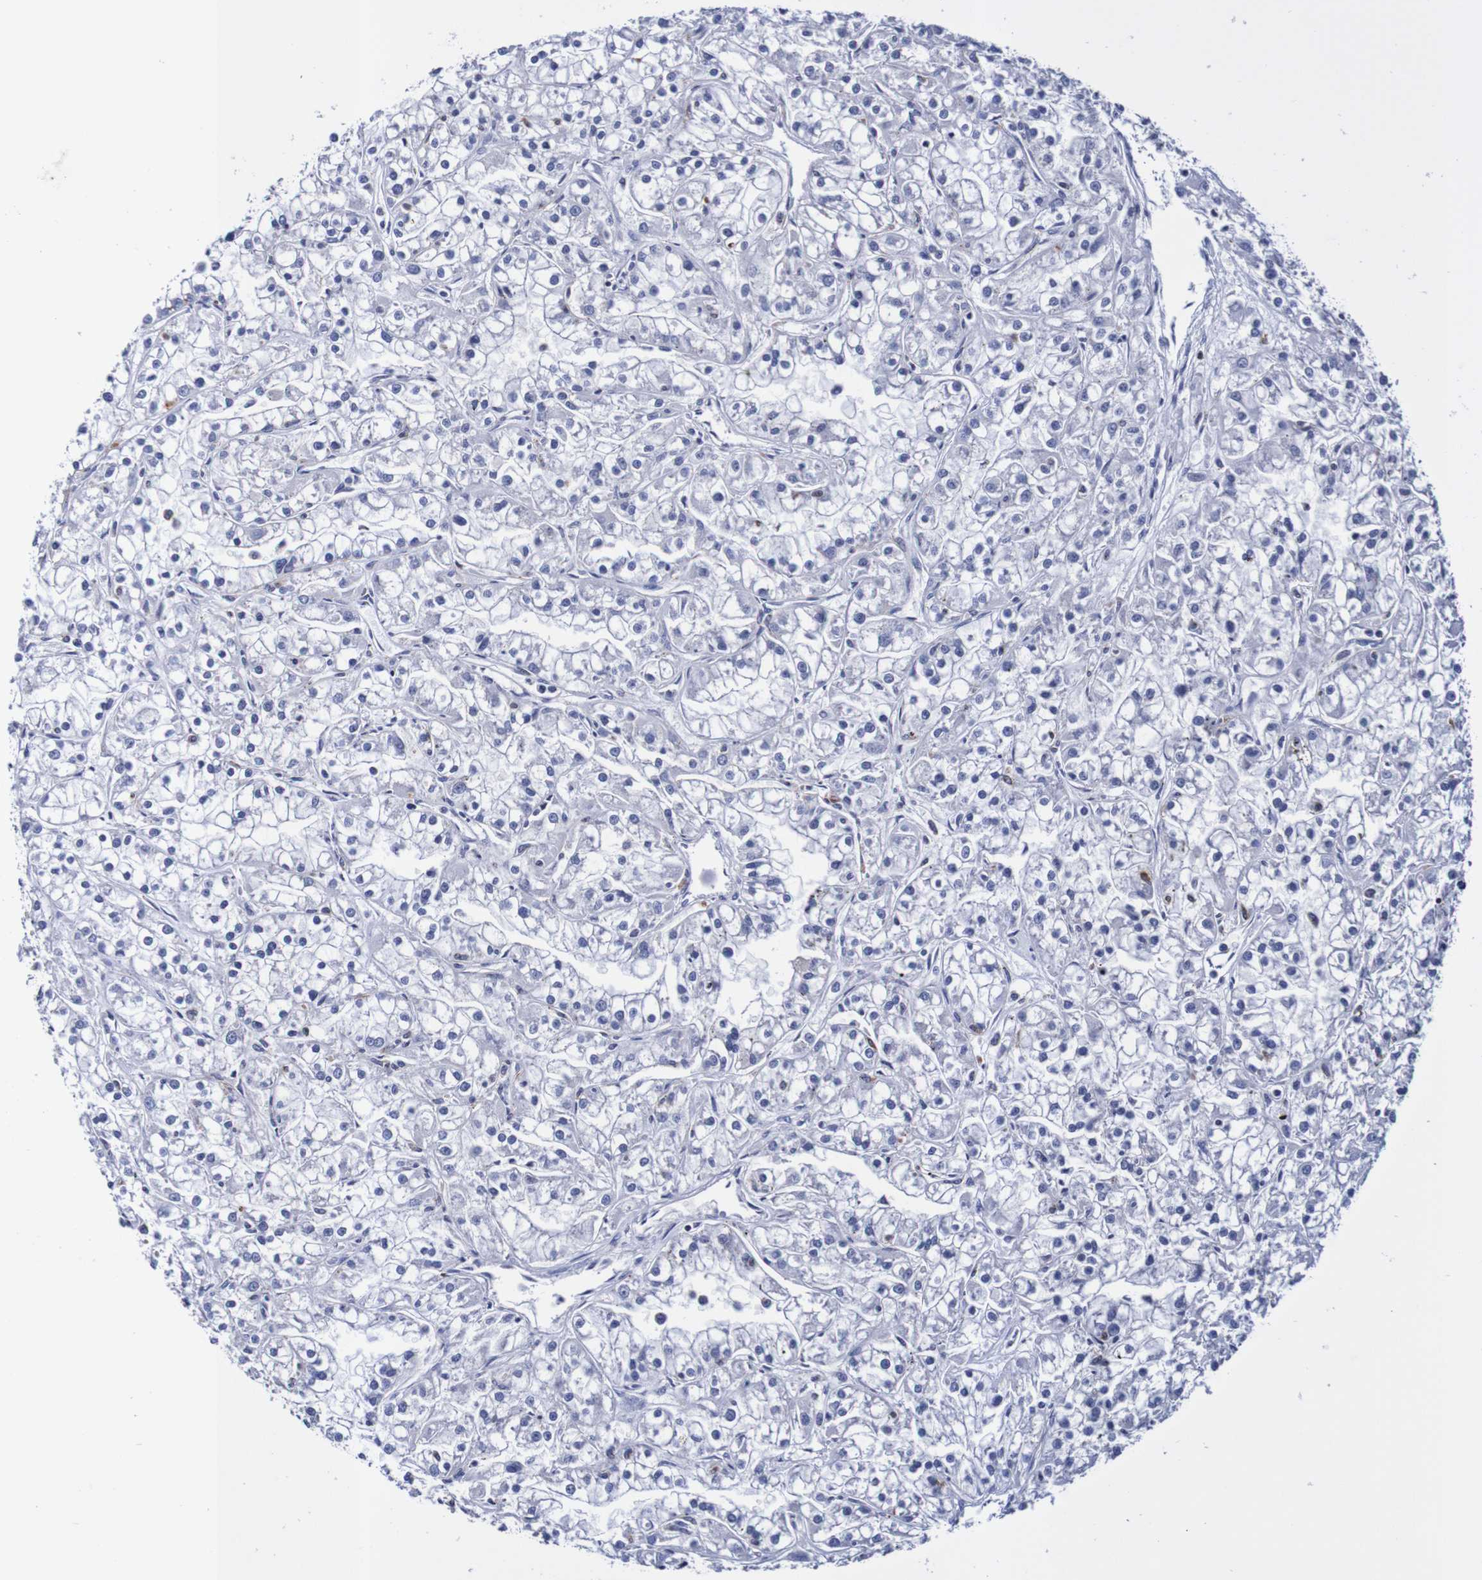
{"staining": {"intensity": "negative", "quantity": "none", "location": "none"}, "tissue": "renal cancer", "cell_type": "Tumor cells", "image_type": "cancer", "snomed": [{"axis": "morphology", "description": "Adenocarcinoma, NOS"}, {"axis": "topography", "description": "Kidney"}], "caption": "DAB (3,3'-diaminobenzidine) immunohistochemical staining of human adenocarcinoma (renal) demonstrates no significant staining in tumor cells.", "gene": "SEZ6", "patient": {"sex": "female", "age": 52}}